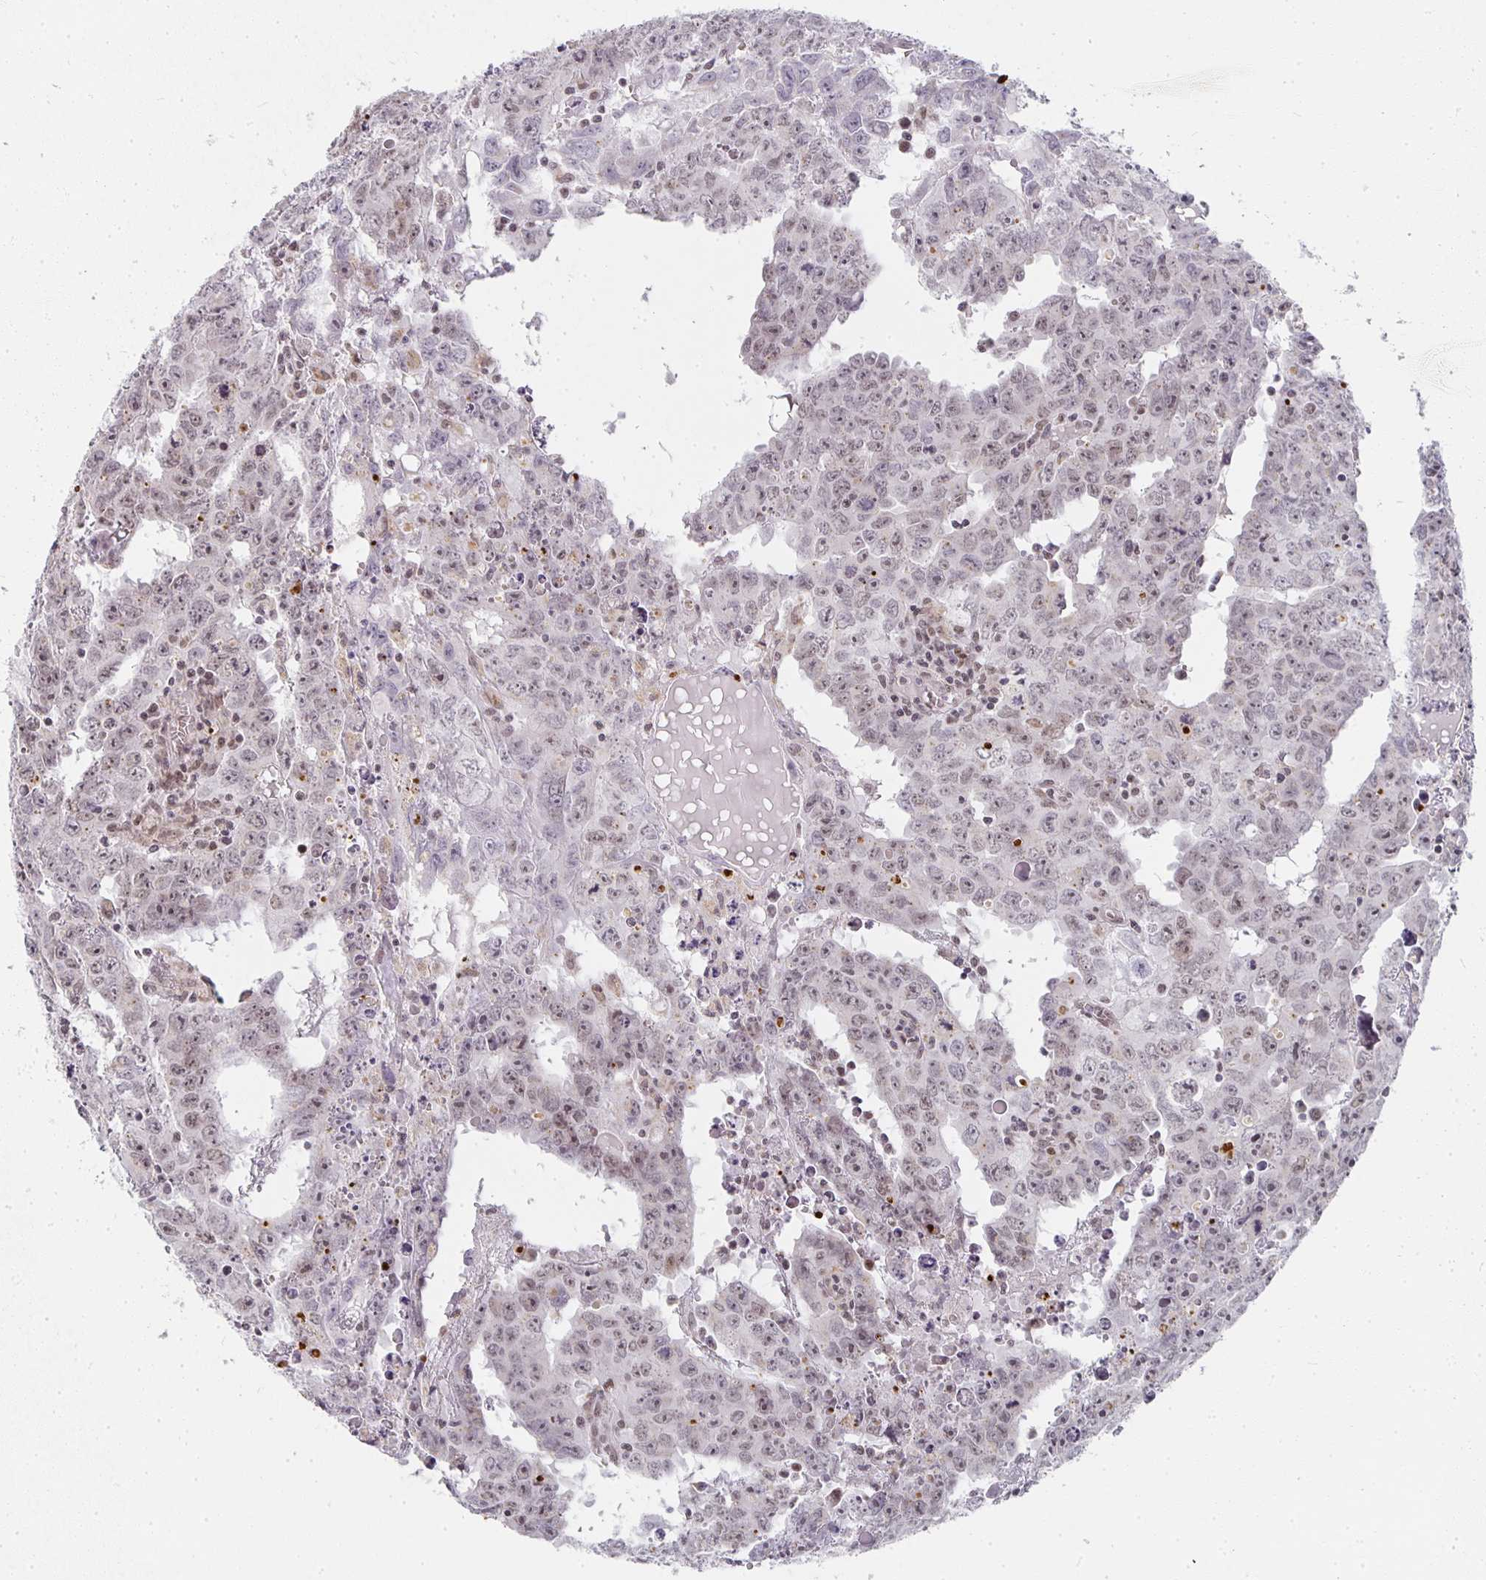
{"staining": {"intensity": "weak", "quantity": "25%-75%", "location": "nuclear"}, "tissue": "testis cancer", "cell_type": "Tumor cells", "image_type": "cancer", "snomed": [{"axis": "morphology", "description": "Carcinoma, Embryonal, NOS"}, {"axis": "topography", "description": "Testis"}], "caption": "Human testis cancer (embryonal carcinoma) stained with a brown dye demonstrates weak nuclear positive positivity in about 25%-75% of tumor cells.", "gene": "SMARCA2", "patient": {"sex": "male", "age": 22}}